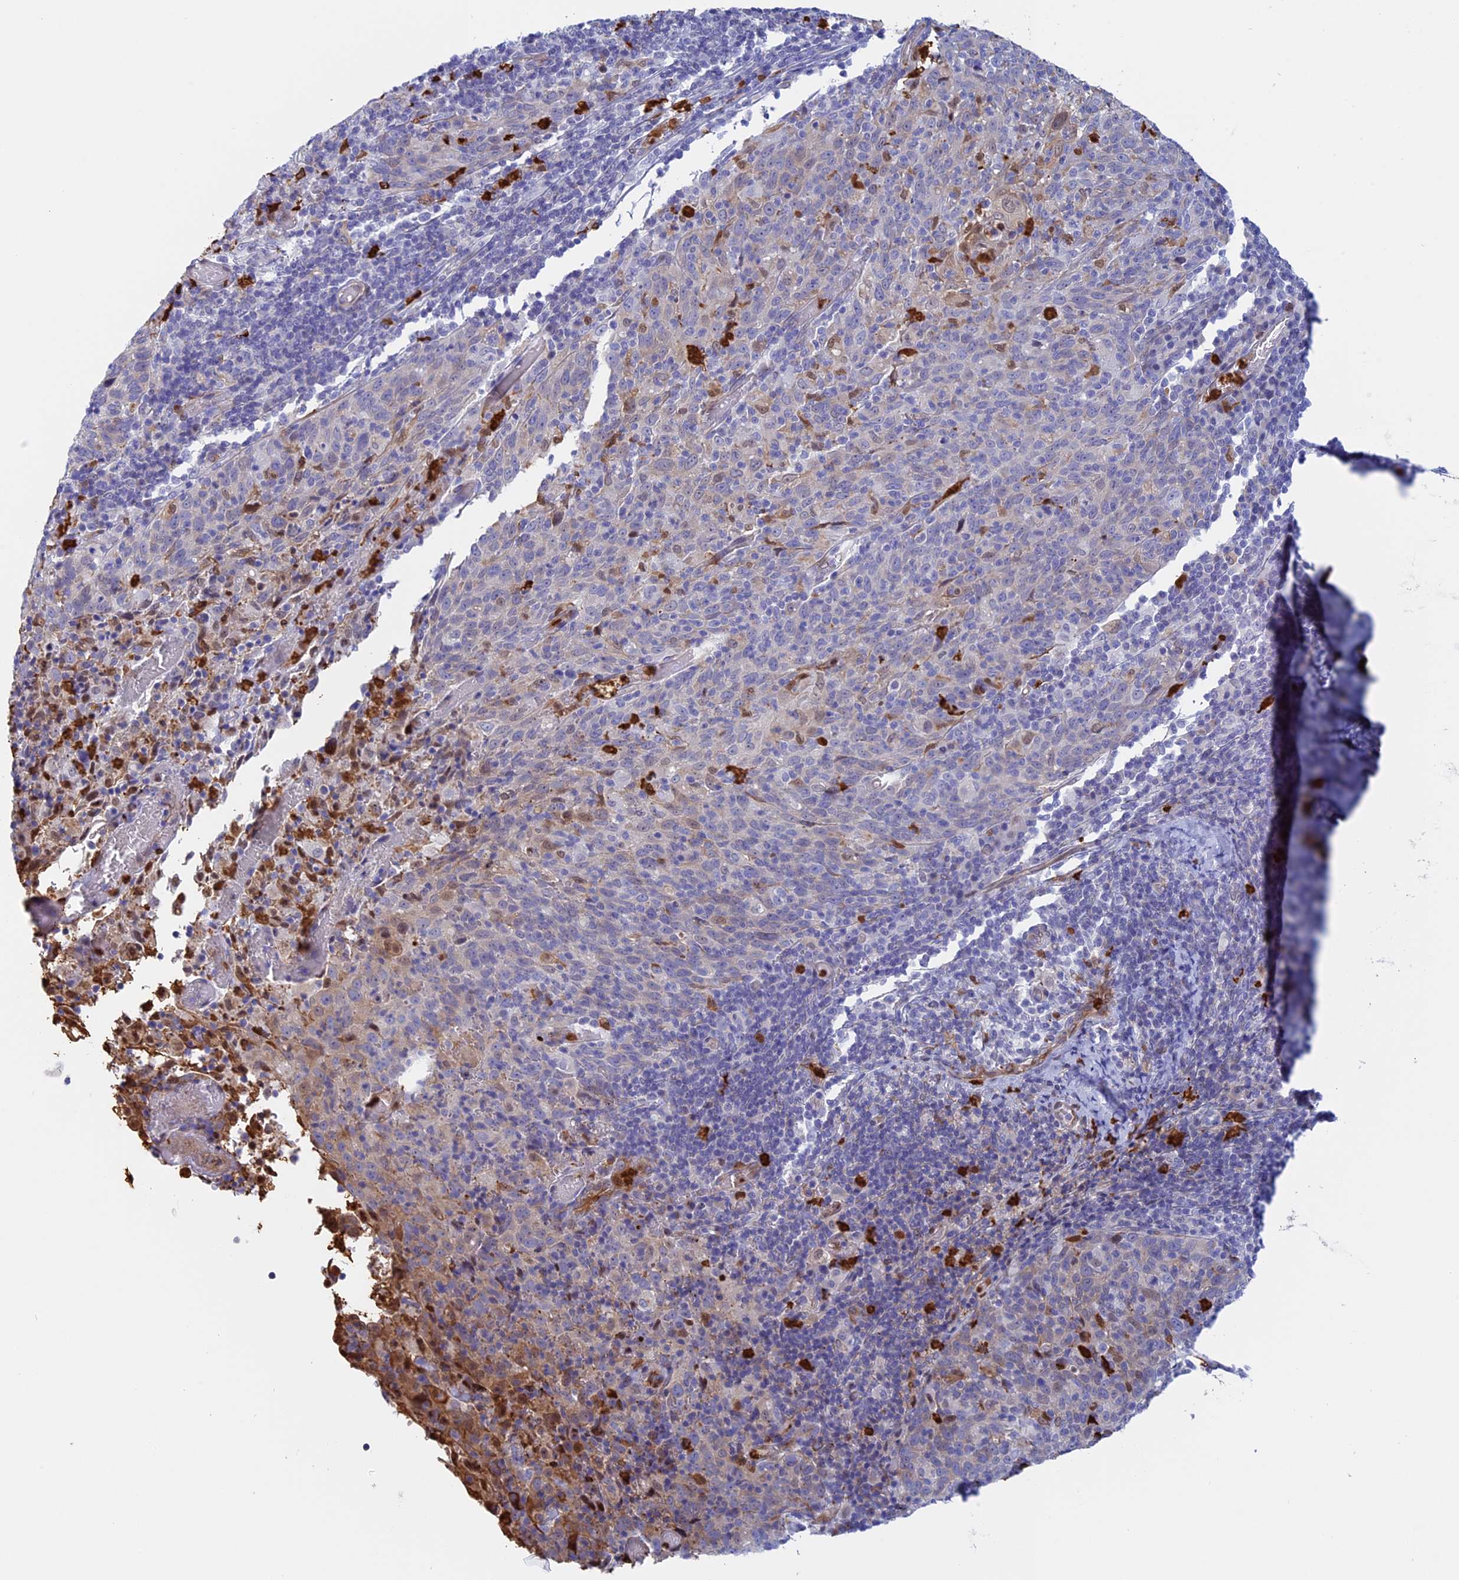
{"staining": {"intensity": "weak", "quantity": "25%-75%", "location": "cytoplasmic/membranous,nuclear"}, "tissue": "cervical cancer", "cell_type": "Tumor cells", "image_type": "cancer", "snomed": [{"axis": "morphology", "description": "Squamous cell carcinoma, NOS"}, {"axis": "topography", "description": "Cervix"}], "caption": "DAB immunohistochemical staining of cervical cancer (squamous cell carcinoma) displays weak cytoplasmic/membranous and nuclear protein staining in about 25%-75% of tumor cells.", "gene": "SLC26A1", "patient": {"sex": "female", "age": 52}}